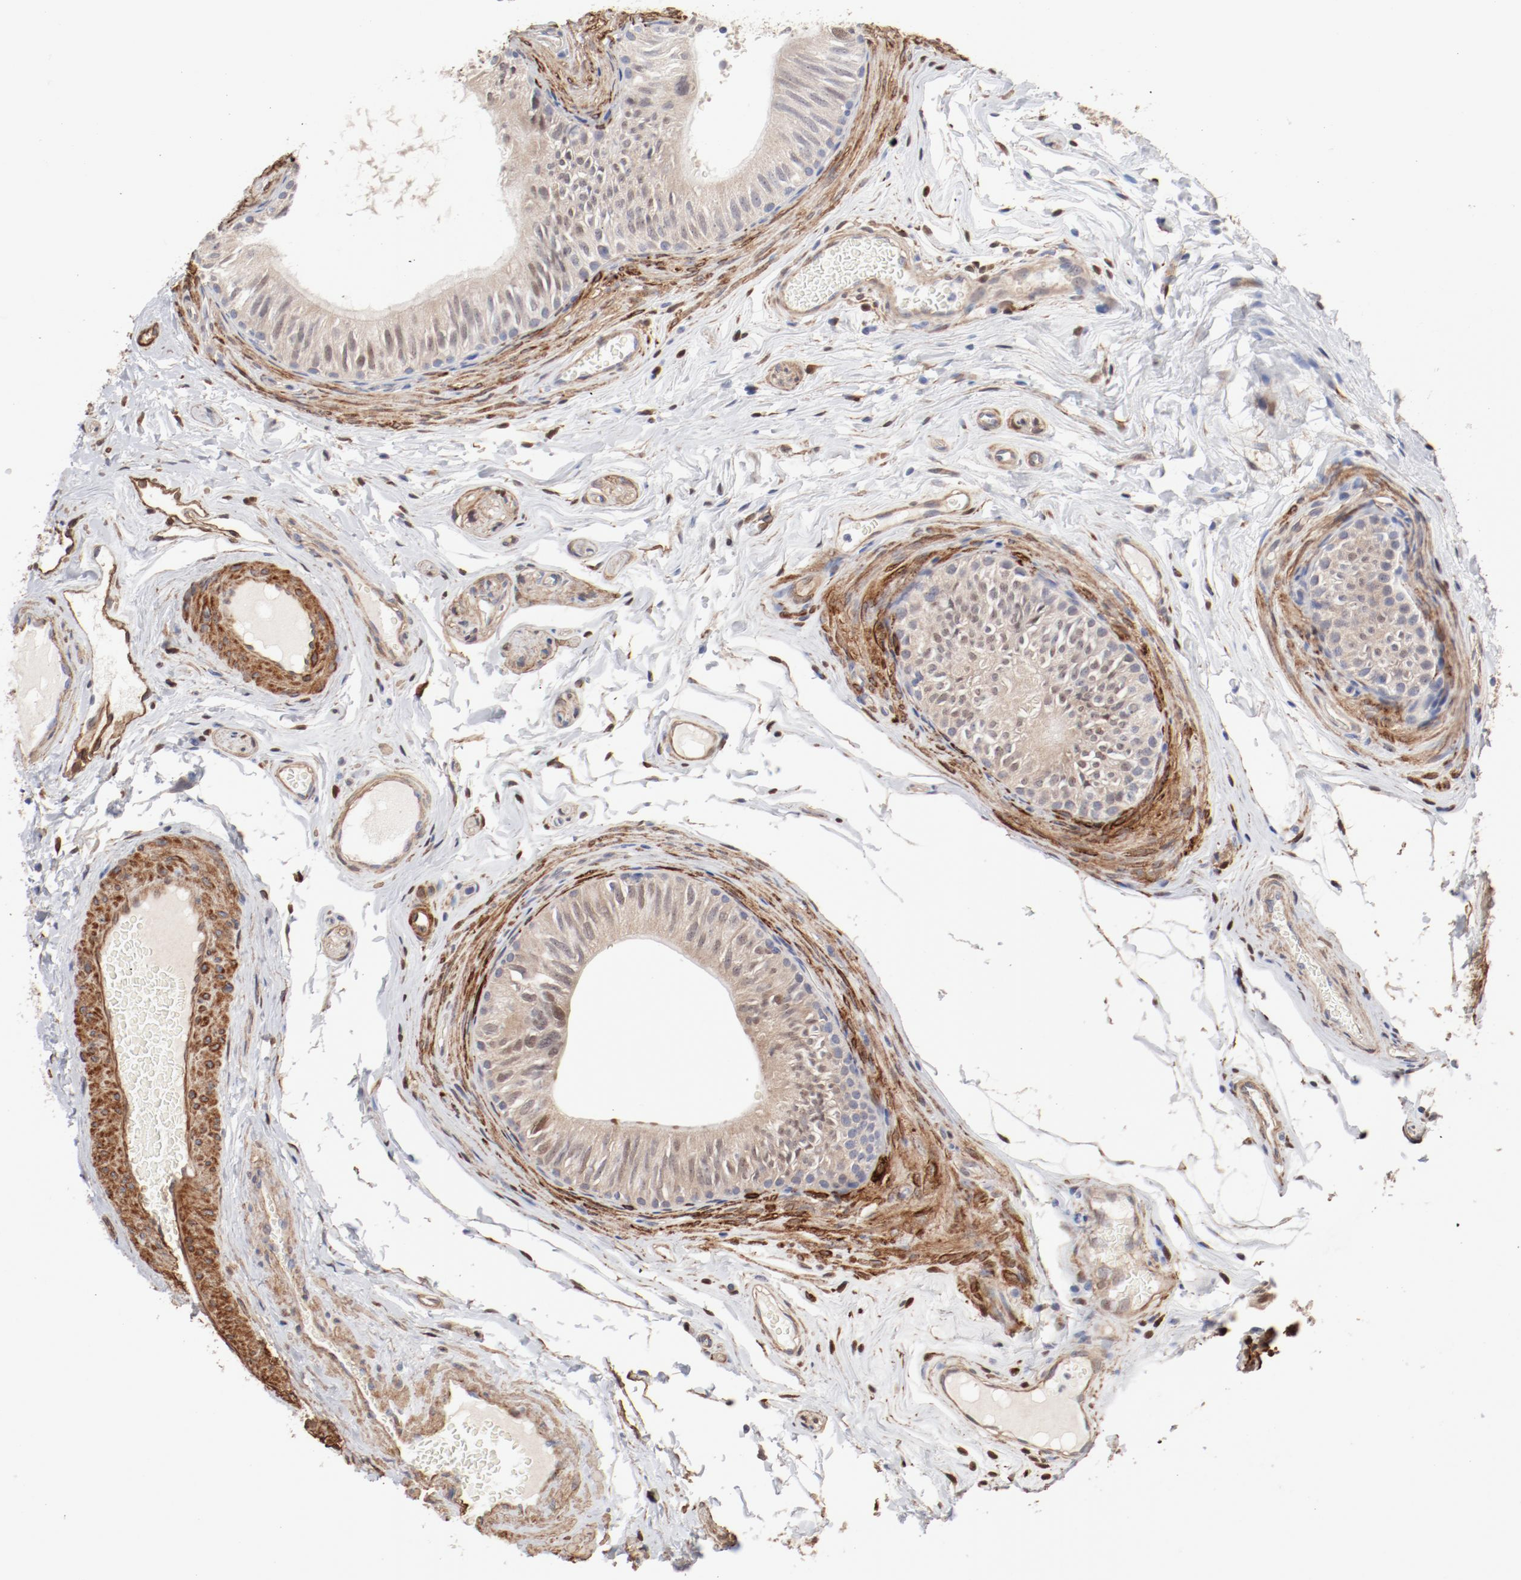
{"staining": {"intensity": "negative", "quantity": "none", "location": "none"}, "tissue": "epididymis", "cell_type": "Glandular cells", "image_type": "normal", "snomed": [{"axis": "morphology", "description": "Normal tissue, NOS"}, {"axis": "topography", "description": "Testis"}, {"axis": "topography", "description": "Epididymis"}], "caption": "The image shows no staining of glandular cells in unremarkable epididymis.", "gene": "MAGED4B", "patient": {"sex": "male", "age": 36}}